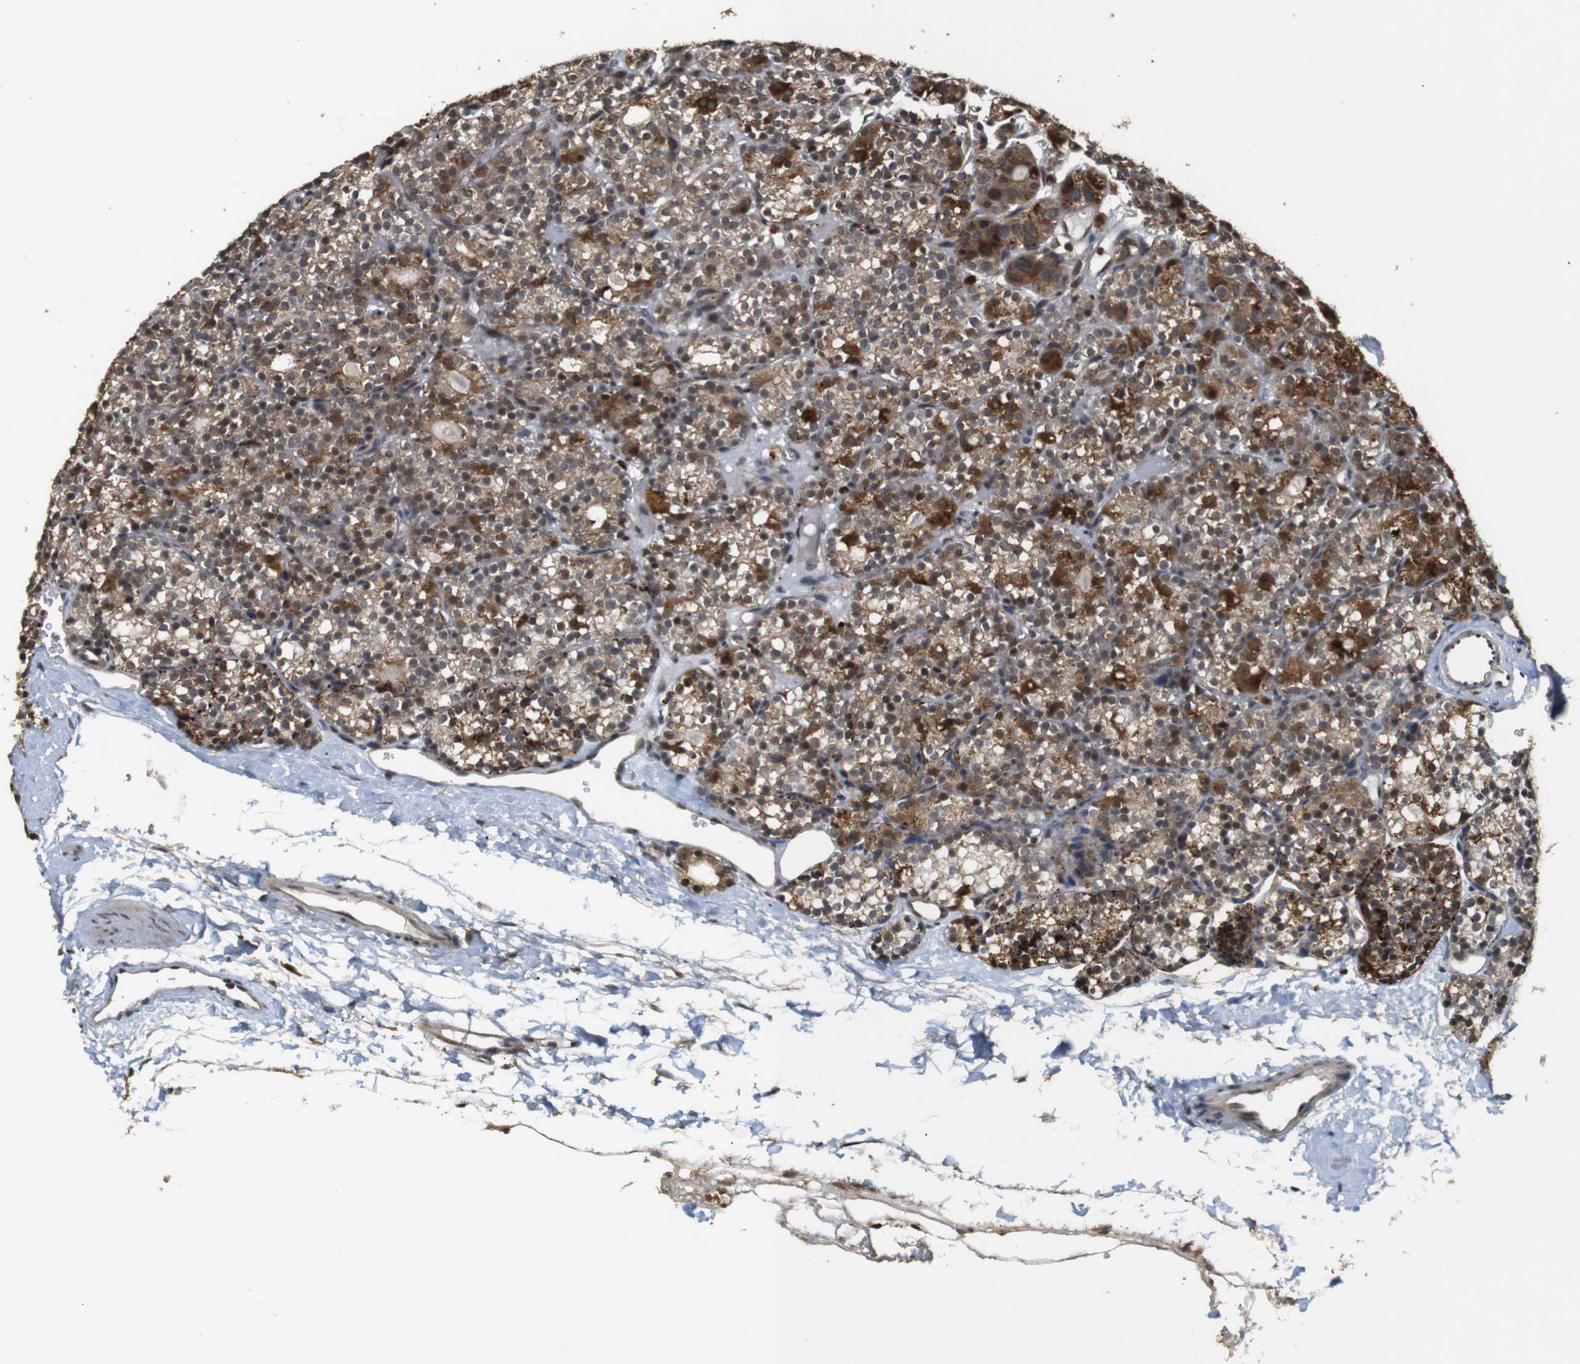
{"staining": {"intensity": "strong", "quantity": ">75%", "location": "cytoplasmic/membranous"}, "tissue": "parathyroid gland", "cell_type": "Glandular cells", "image_type": "normal", "snomed": [{"axis": "morphology", "description": "Normal tissue, NOS"}, {"axis": "topography", "description": "Parathyroid gland"}], "caption": "The image displays a brown stain indicating the presence of a protein in the cytoplasmic/membranous of glandular cells in parathyroid gland. The protein is stained brown, and the nuclei are stained in blue (DAB IHC with brightfield microscopy, high magnification).", "gene": "KSR1", "patient": {"sex": "female", "age": 64}}